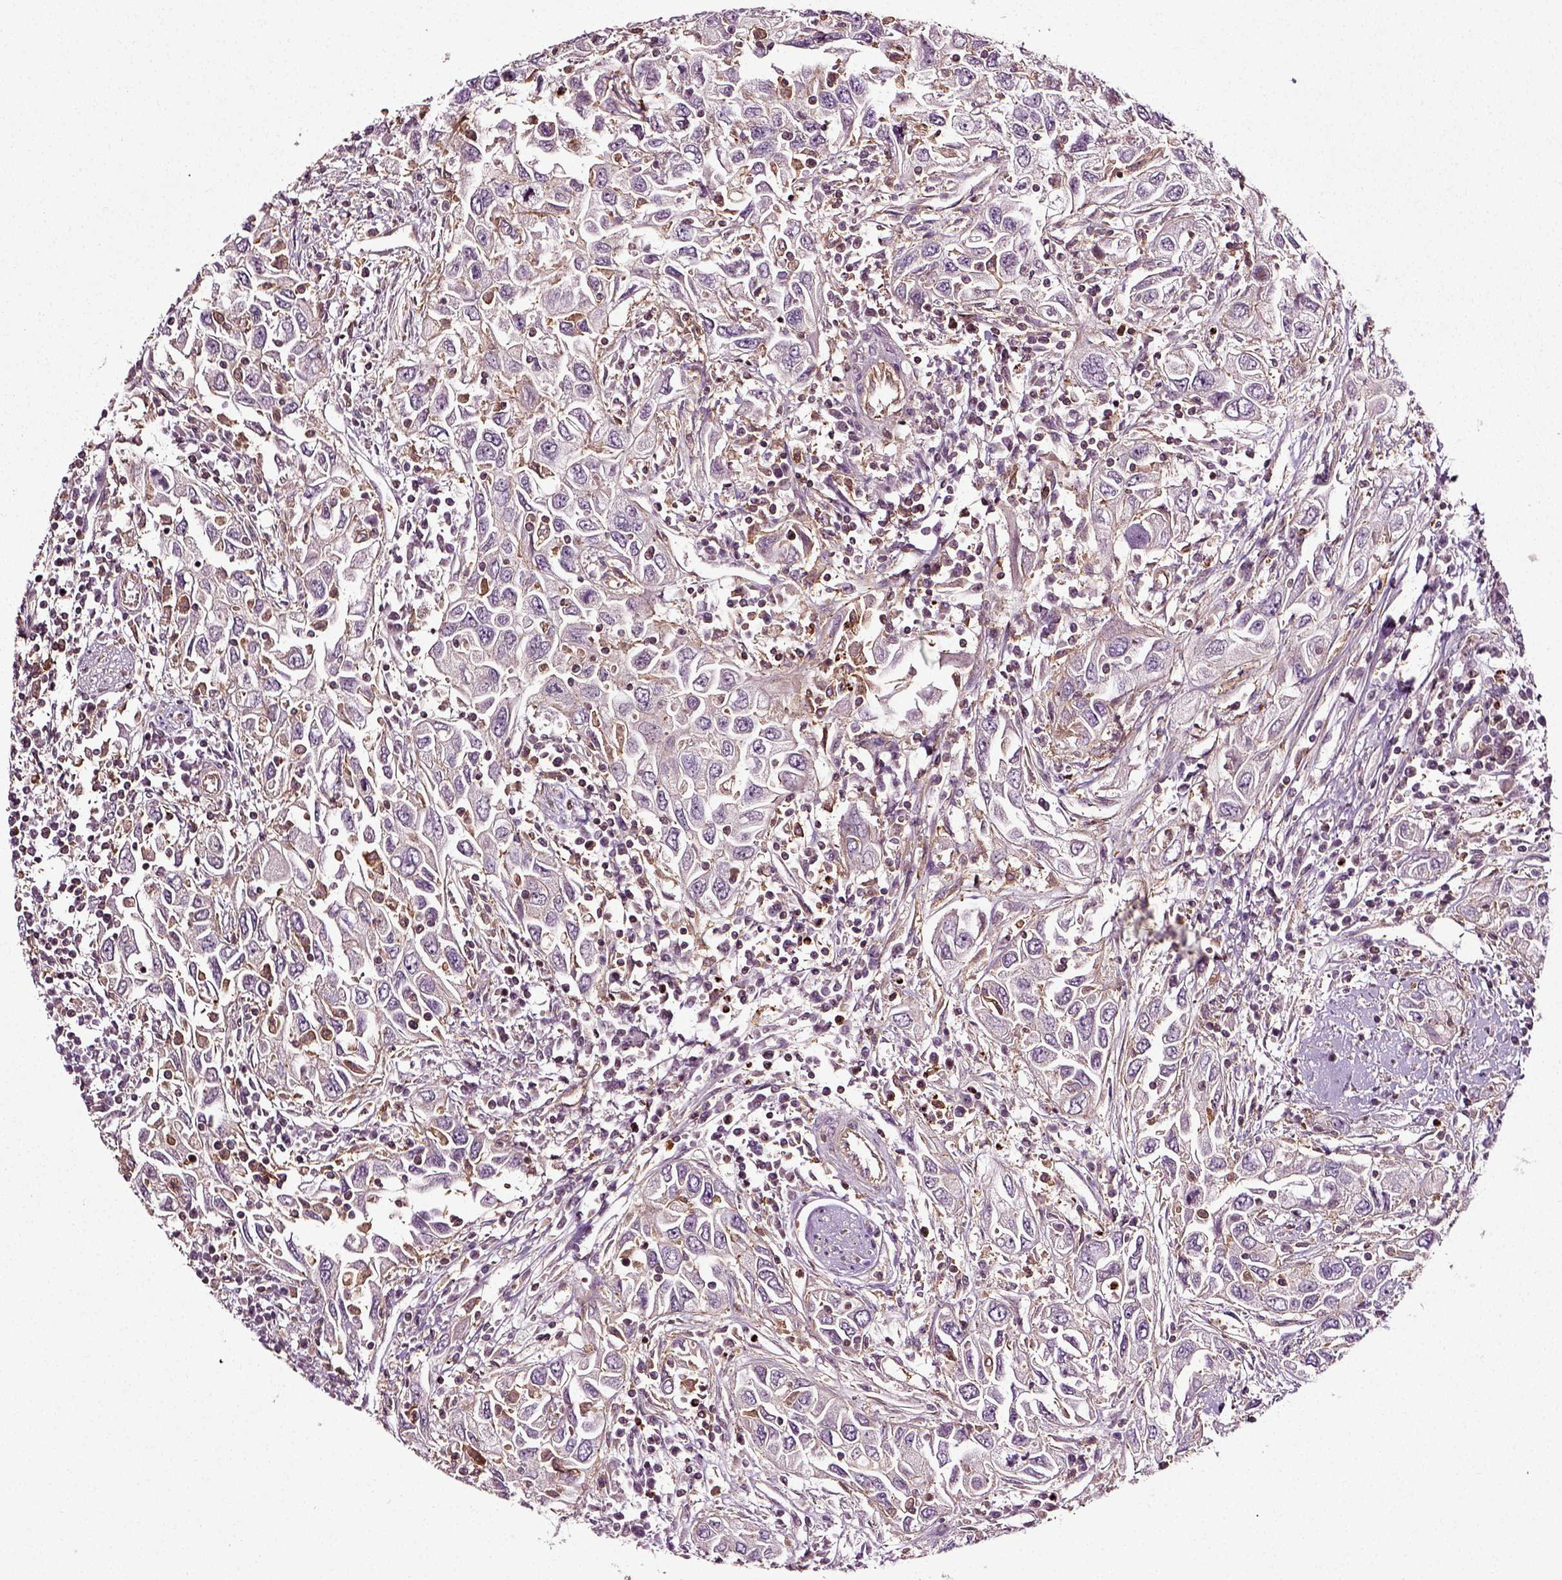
{"staining": {"intensity": "negative", "quantity": "none", "location": "none"}, "tissue": "urothelial cancer", "cell_type": "Tumor cells", "image_type": "cancer", "snomed": [{"axis": "morphology", "description": "Urothelial carcinoma, High grade"}, {"axis": "topography", "description": "Urinary bladder"}], "caption": "There is no significant positivity in tumor cells of high-grade urothelial carcinoma.", "gene": "RHOF", "patient": {"sex": "male", "age": 76}}